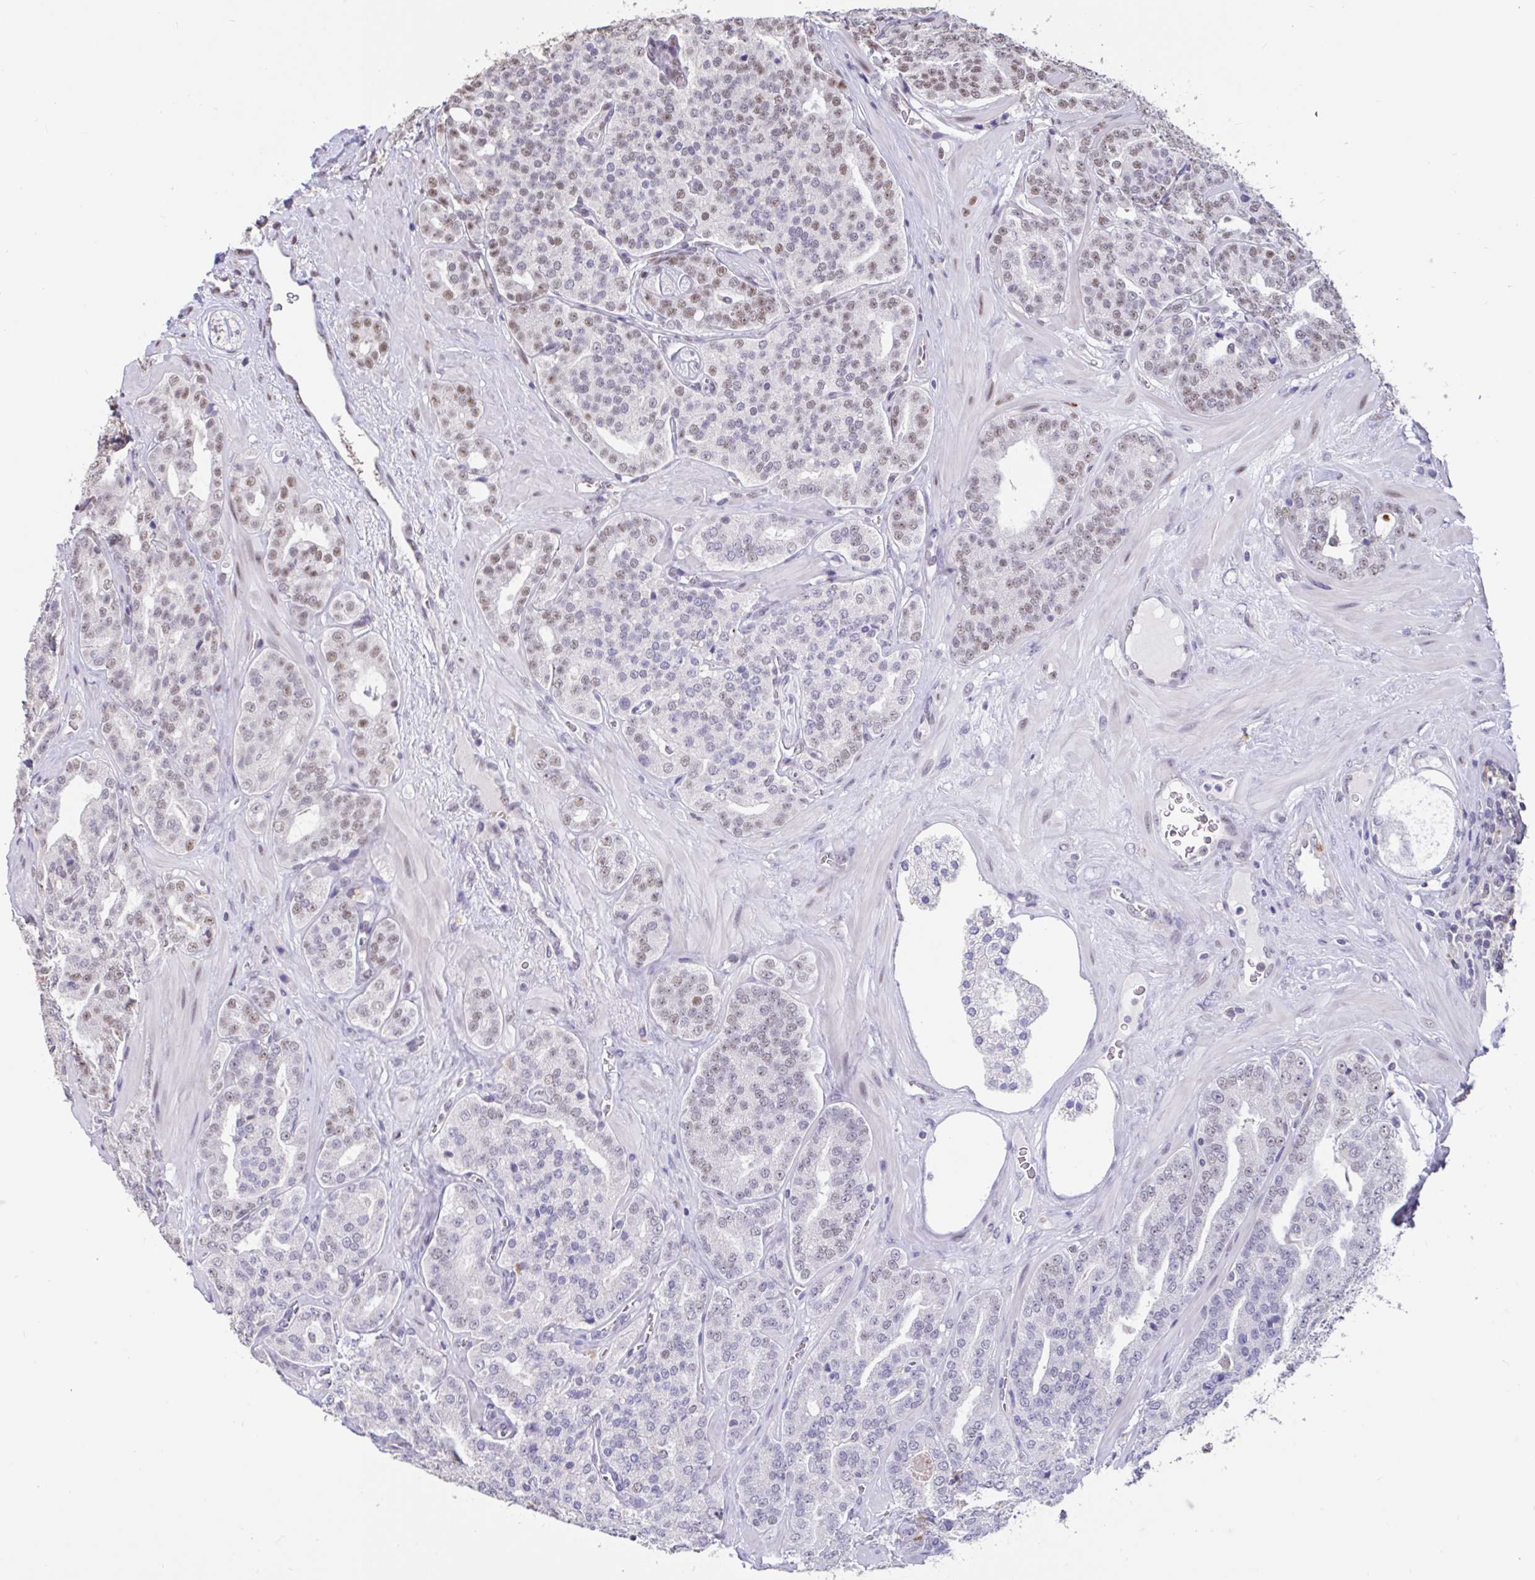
{"staining": {"intensity": "weak", "quantity": "<25%", "location": "nuclear"}, "tissue": "prostate cancer", "cell_type": "Tumor cells", "image_type": "cancer", "snomed": [{"axis": "morphology", "description": "Adenocarcinoma, High grade"}, {"axis": "topography", "description": "Prostate"}], "caption": "This image is of prostate cancer stained with immunohistochemistry to label a protein in brown with the nuclei are counter-stained blue. There is no staining in tumor cells.", "gene": "DDX39A", "patient": {"sex": "male", "age": 66}}